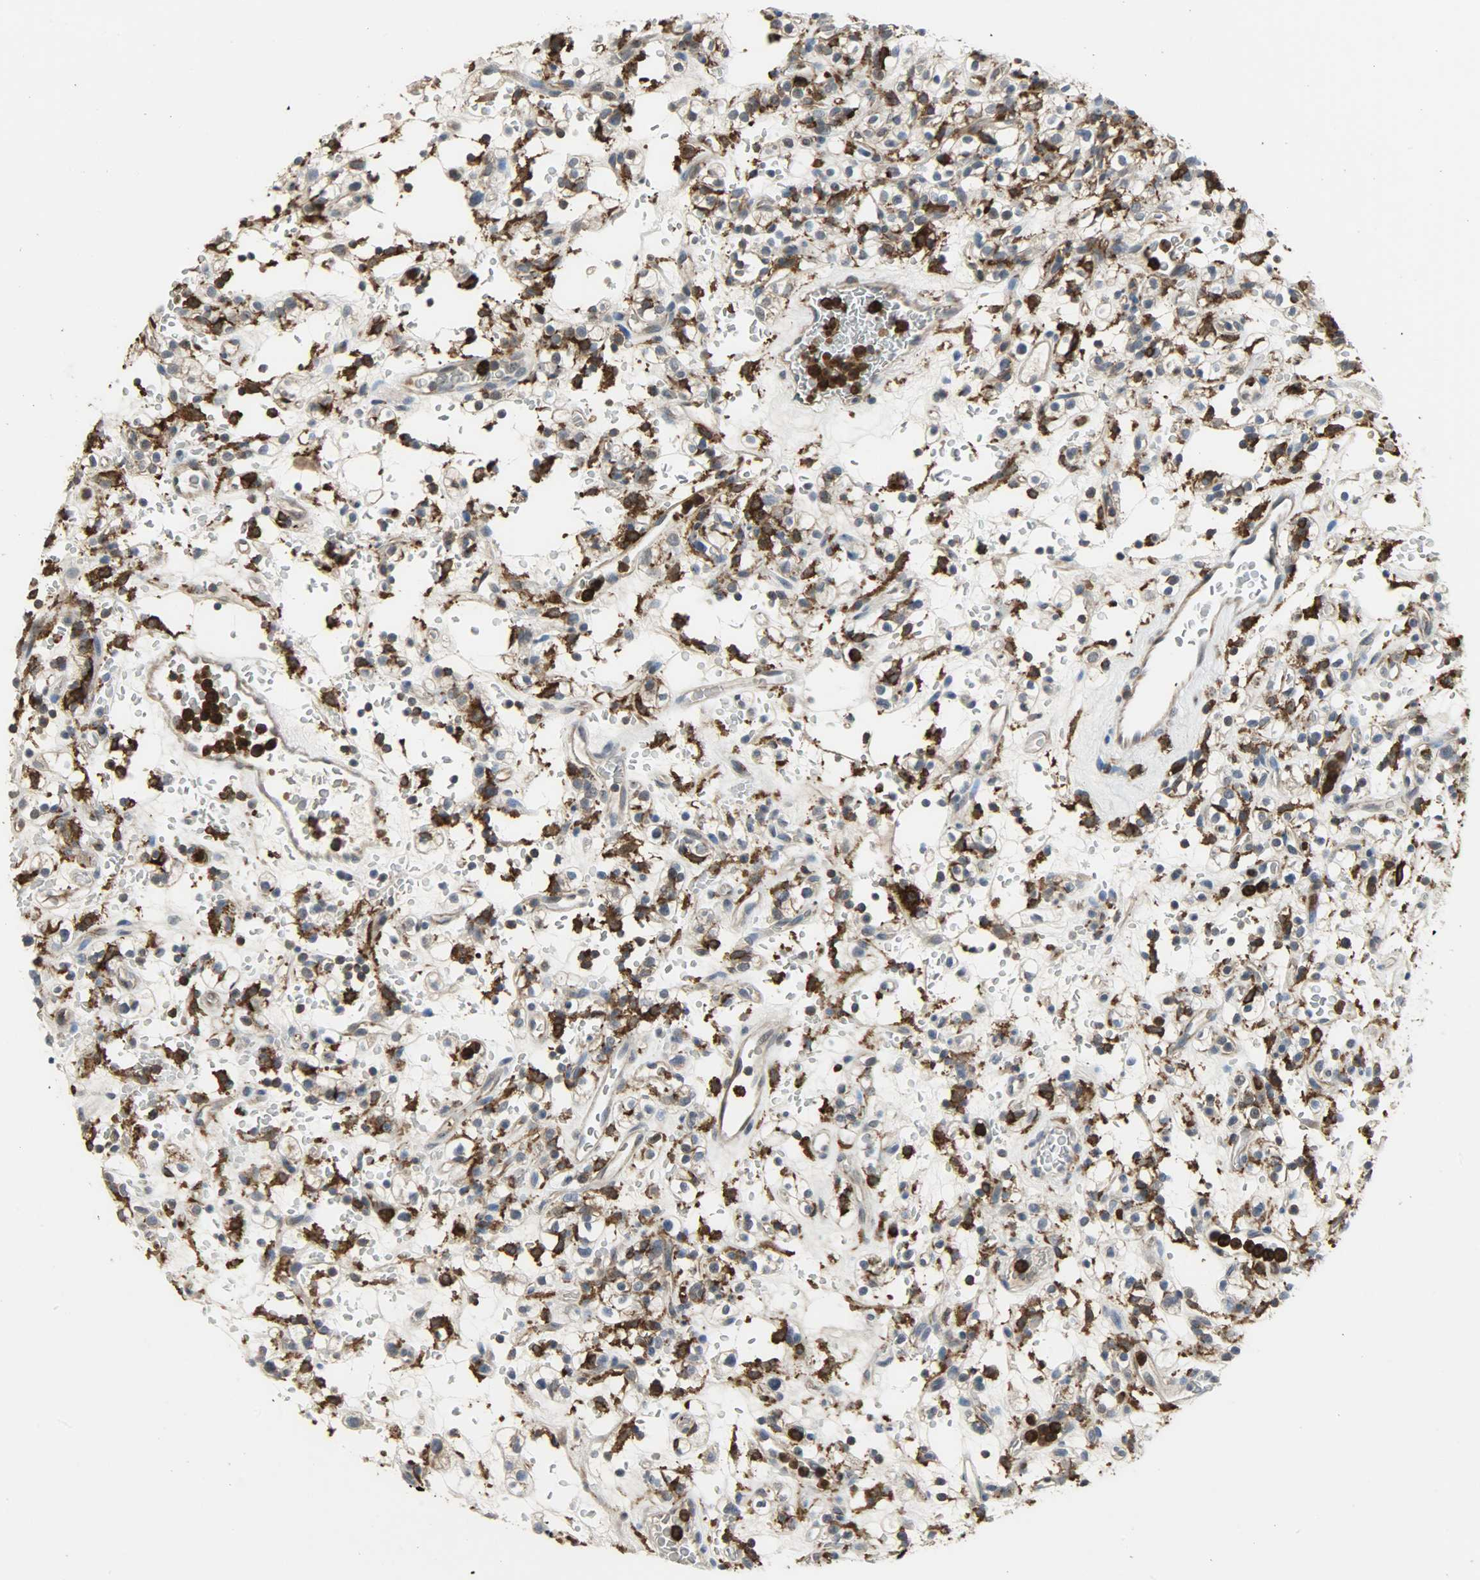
{"staining": {"intensity": "negative", "quantity": "none", "location": "none"}, "tissue": "renal cancer", "cell_type": "Tumor cells", "image_type": "cancer", "snomed": [{"axis": "morphology", "description": "Normal tissue, NOS"}, {"axis": "morphology", "description": "Adenocarcinoma, NOS"}, {"axis": "topography", "description": "Kidney"}], "caption": "Protein analysis of renal adenocarcinoma shows no significant staining in tumor cells.", "gene": "SKAP2", "patient": {"sex": "female", "age": 72}}